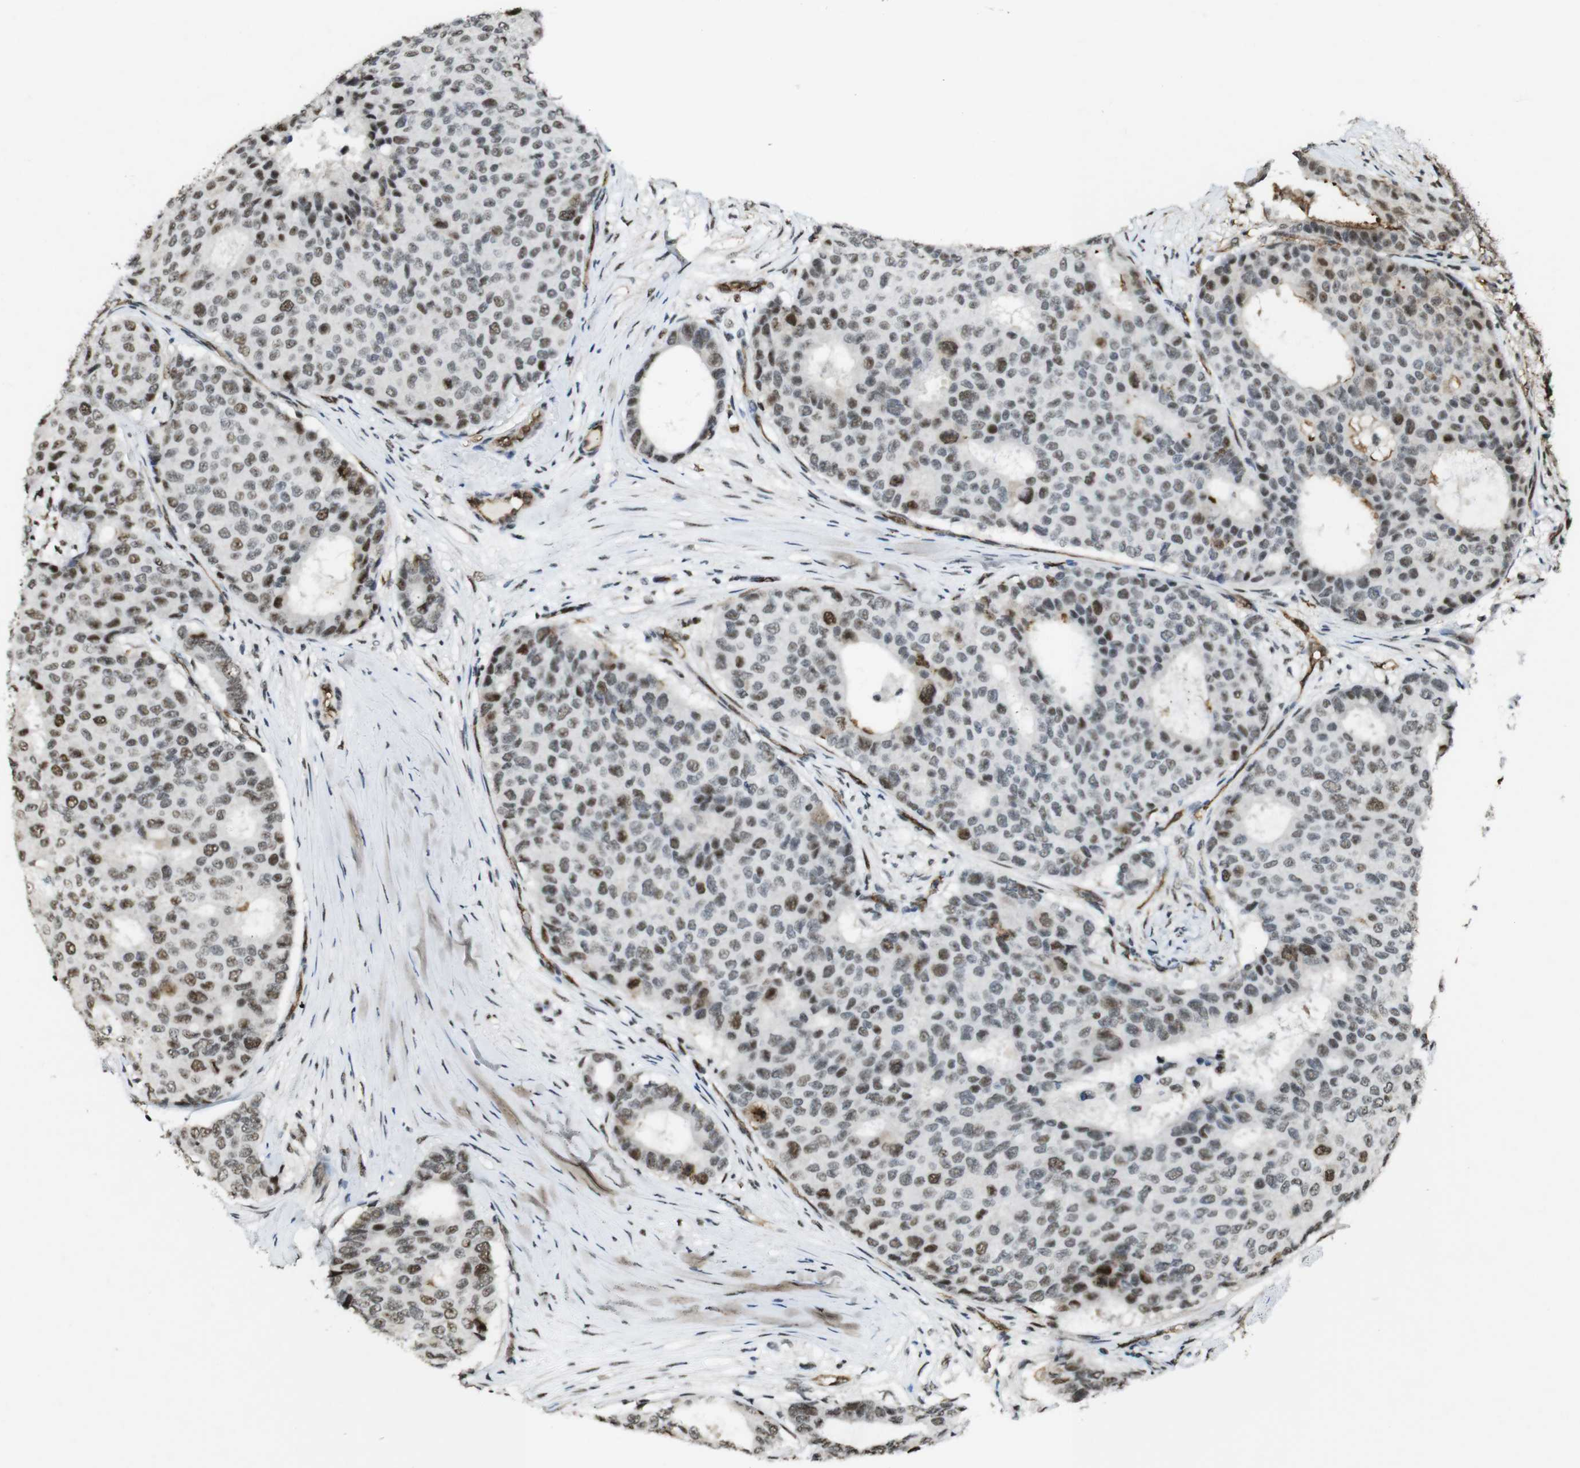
{"staining": {"intensity": "weak", "quantity": ">75%", "location": "nuclear"}, "tissue": "breast cancer", "cell_type": "Tumor cells", "image_type": "cancer", "snomed": [{"axis": "morphology", "description": "Duct carcinoma"}, {"axis": "topography", "description": "Breast"}], "caption": "Tumor cells display low levels of weak nuclear expression in about >75% of cells in breast infiltrating ductal carcinoma.", "gene": "CSNK2B", "patient": {"sex": "female", "age": 75}}